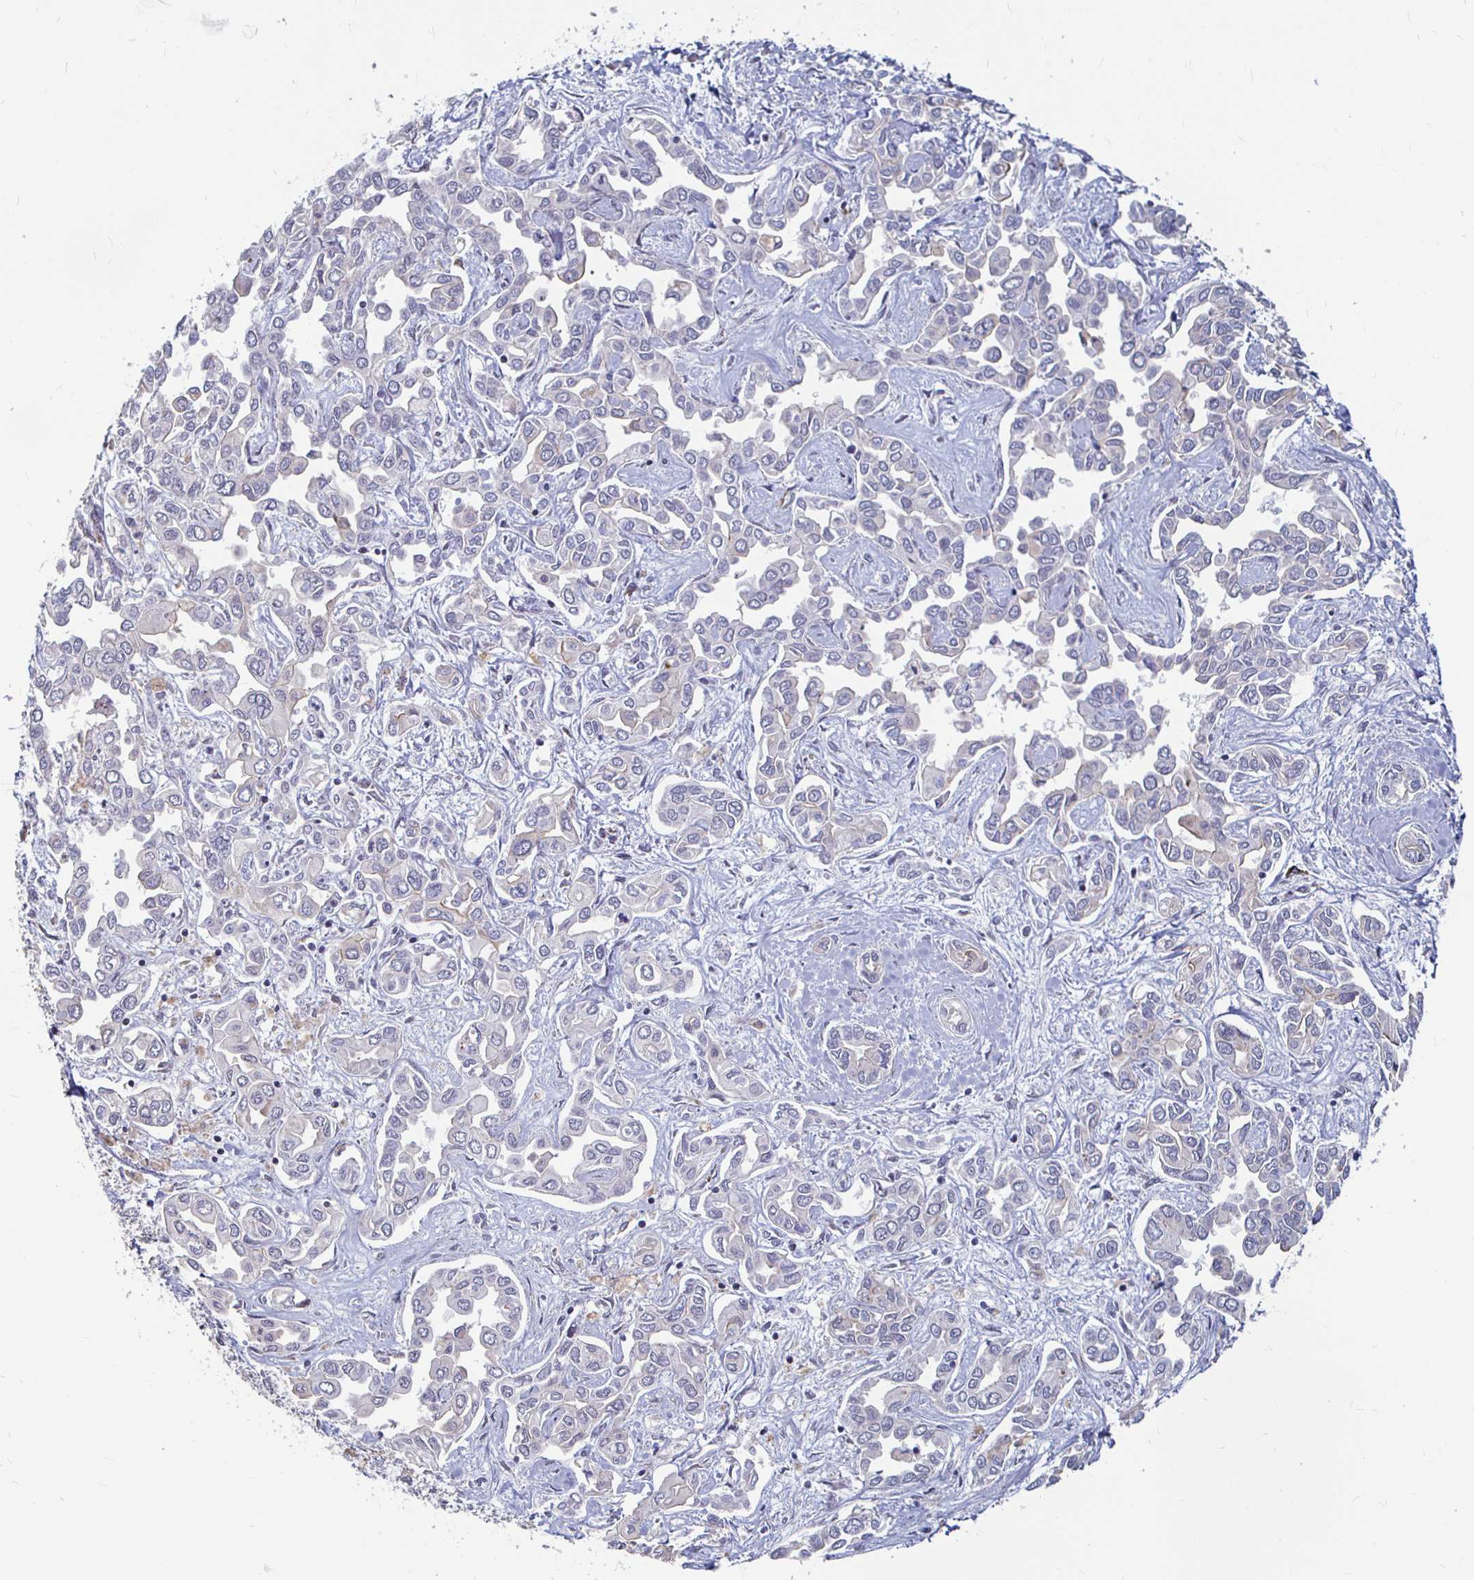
{"staining": {"intensity": "negative", "quantity": "none", "location": "none"}, "tissue": "liver cancer", "cell_type": "Tumor cells", "image_type": "cancer", "snomed": [{"axis": "morphology", "description": "Cholangiocarcinoma"}, {"axis": "topography", "description": "Liver"}], "caption": "Liver cancer was stained to show a protein in brown. There is no significant positivity in tumor cells.", "gene": "CAPN11", "patient": {"sex": "female", "age": 64}}